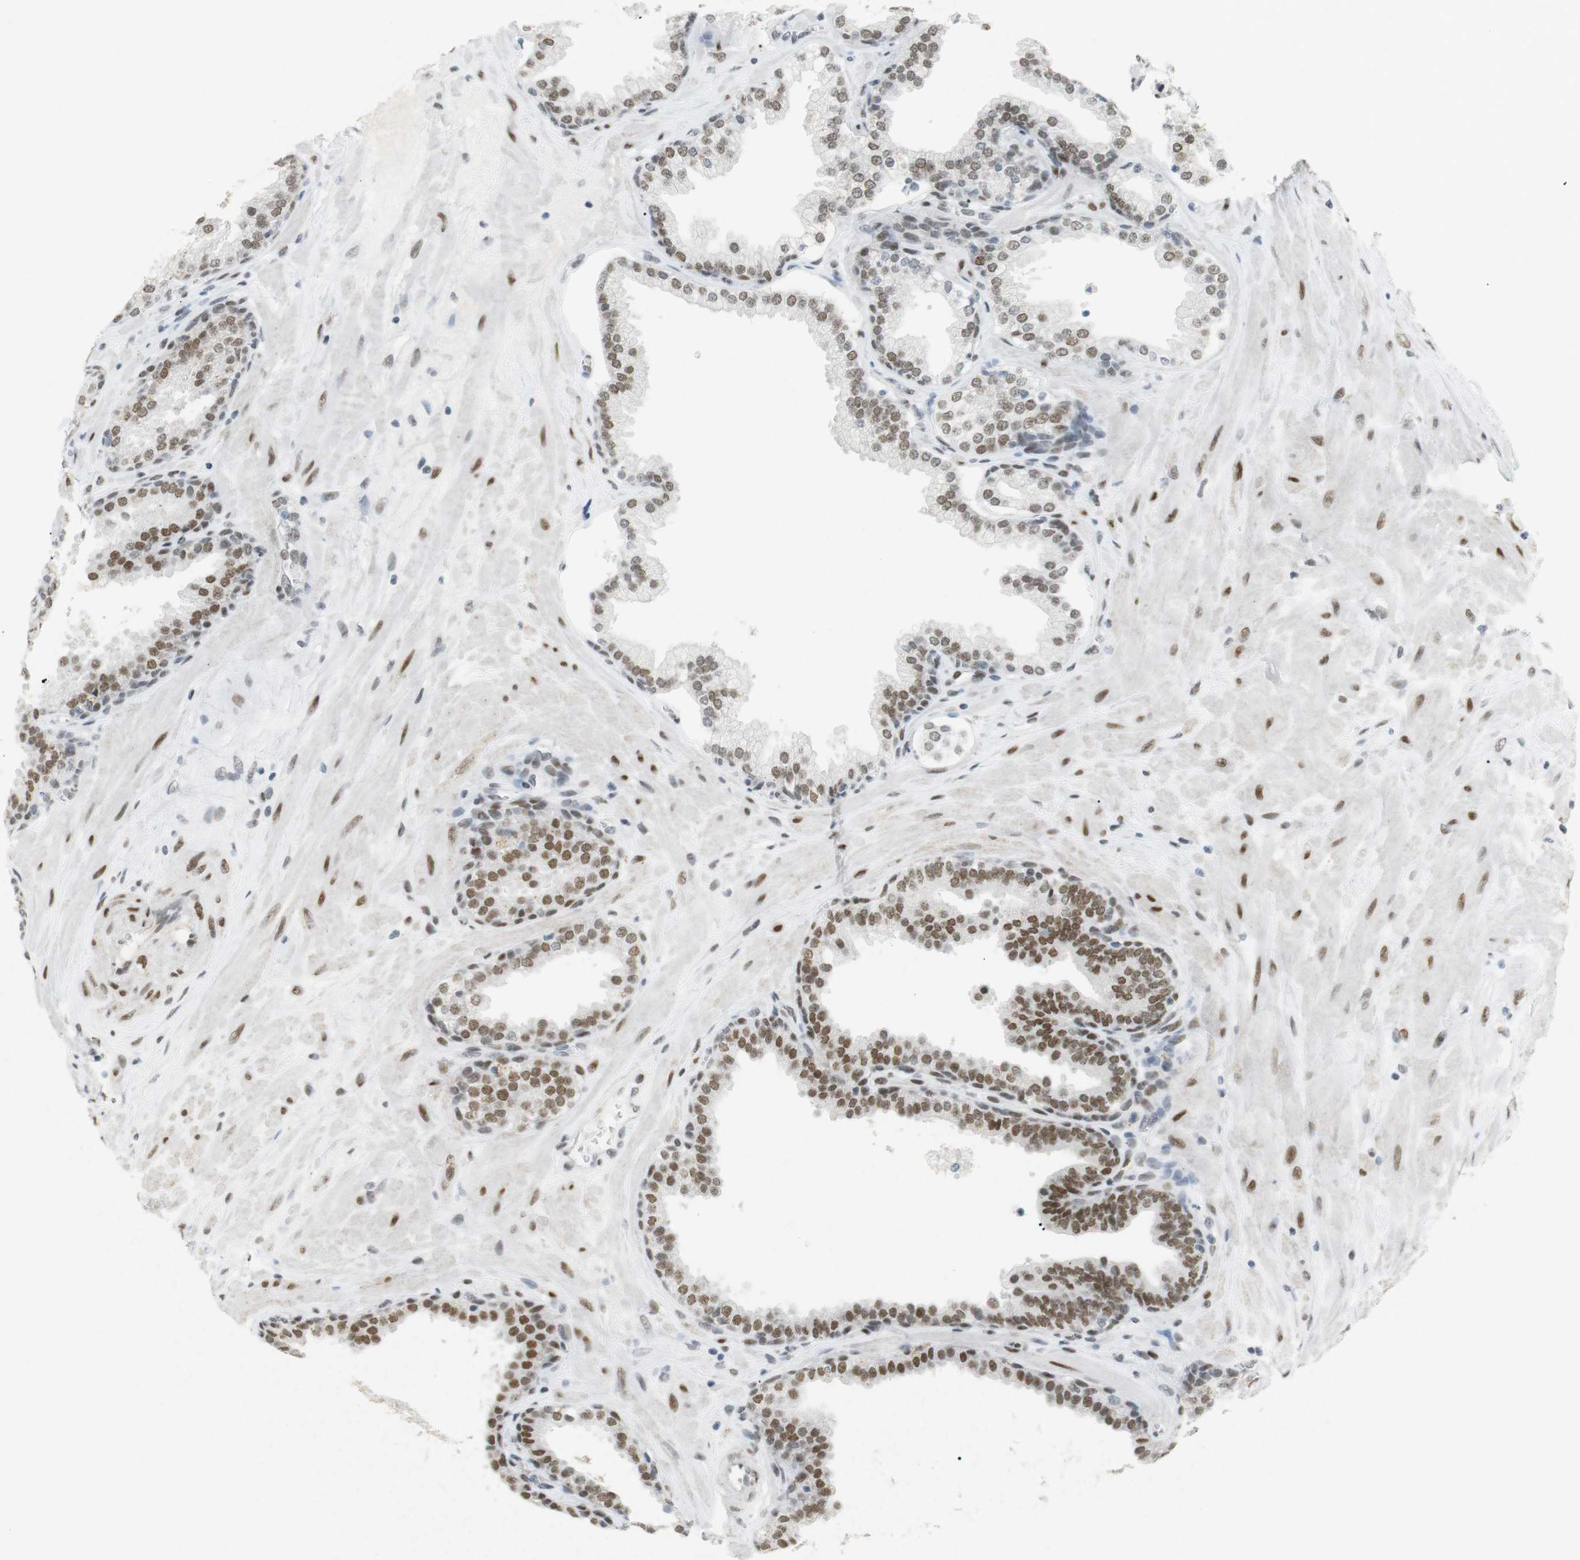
{"staining": {"intensity": "moderate", "quantity": ">75%", "location": "nuclear"}, "tissue": "prostate", "cell_type": "Glandular cells", "image_type": "normal", "snomed": [{"axis": "morphology", "description": "Normal tissue, NOS"}, {"axis": "topography", "description": "Prostate"}], "caption": "Protein analysis of normal prostate reveals moderate nuclear expression in about >75% of glandular cells.", "gene": "BMI1", "patient": {"sex": "male", "age": 51}}